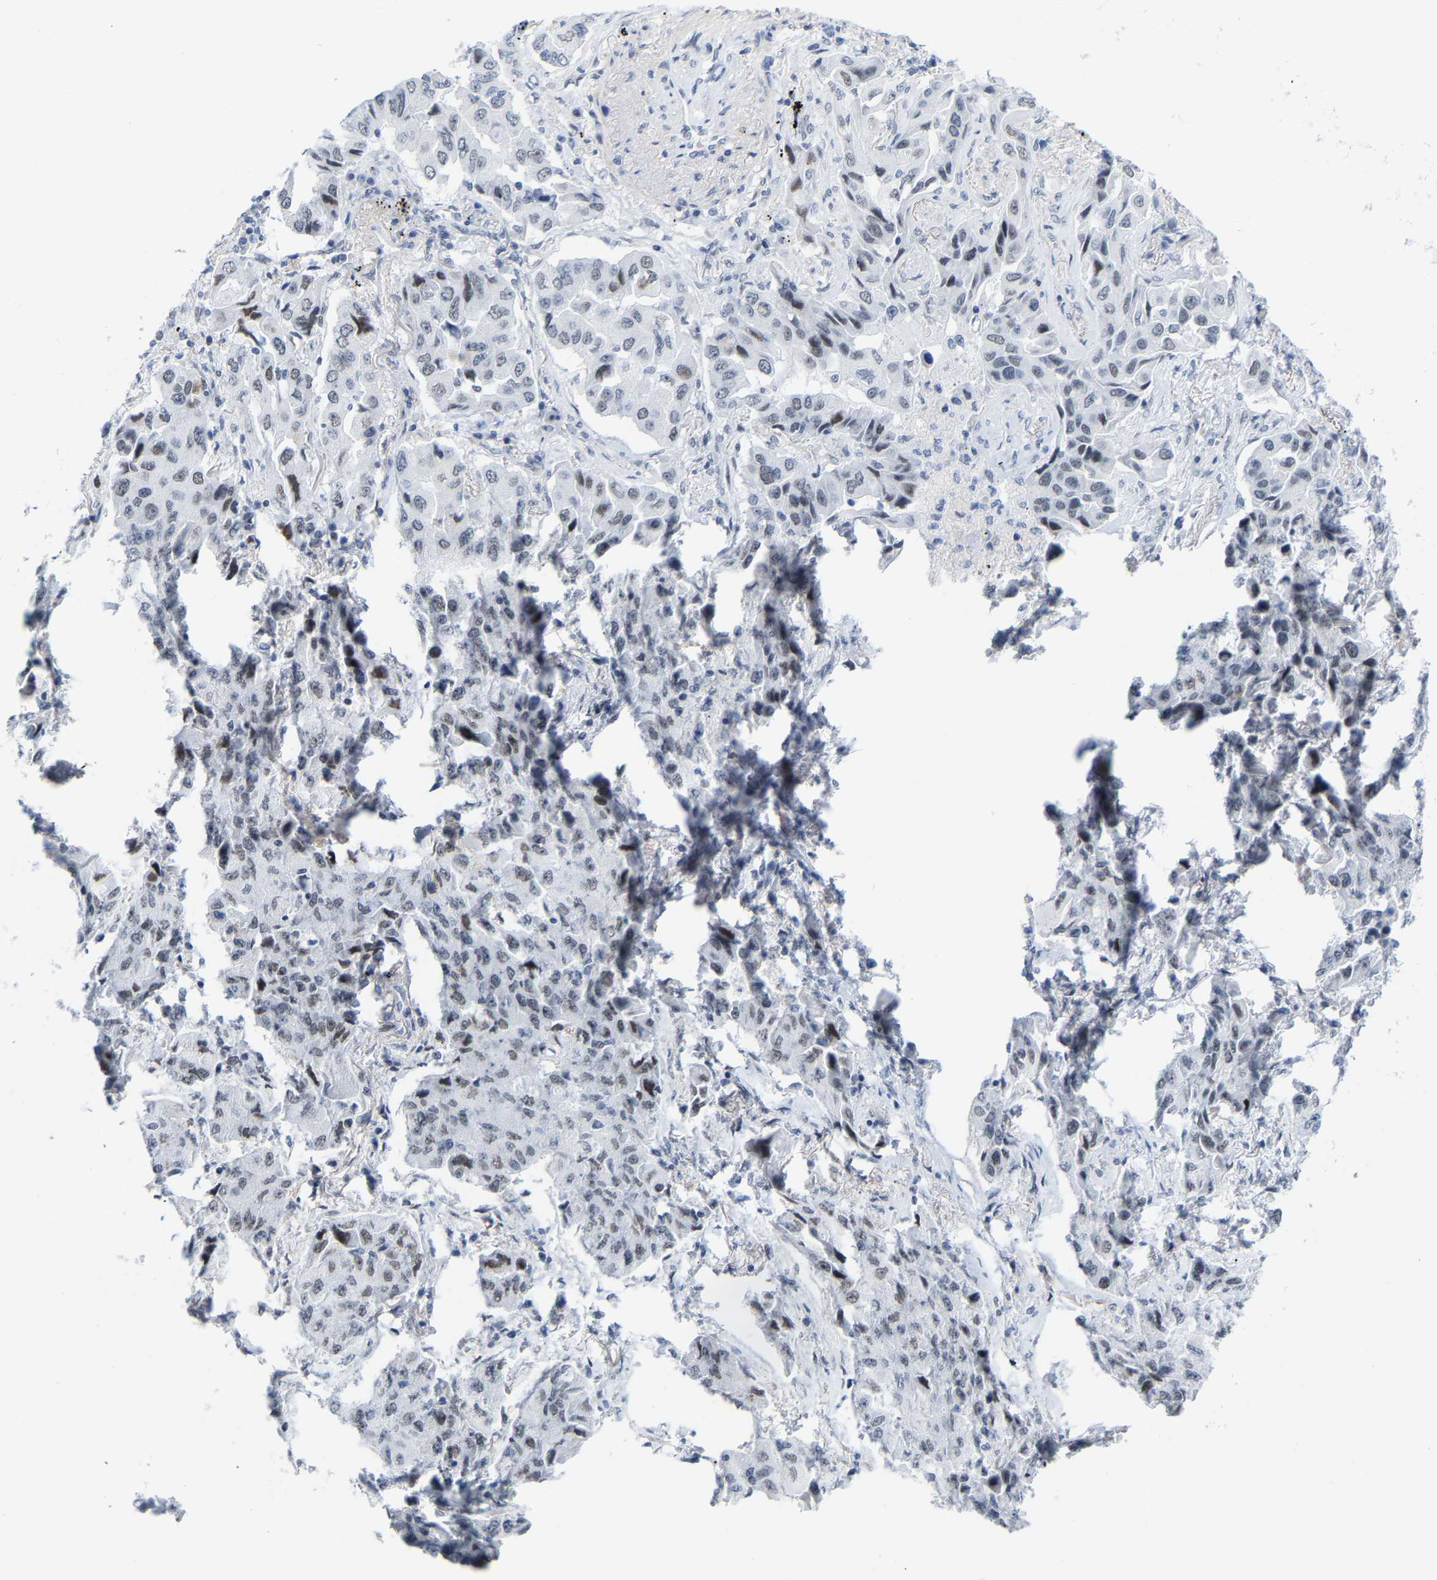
{"staining": {"intensity": "weak", "quantity": "<25%", "location": "nuclear"}, "tissue": "lung cancer", "cell_type": "Tumor cells", "image_type": "cancer", "snomed": [{"axis": "morphology", "description": "Adenocarcinoma, NOS"}, {"axis": "topography", "description": "Lung"}], "caption": "This micrograph is of adenocarcinoma (lung) stained with IHC to label a protein in brown with the nuclei are counter-stained blue. There is no expression in tumor cells.", "gene": "FAM180A", "patient": {"sex": "female", "age": 65}}